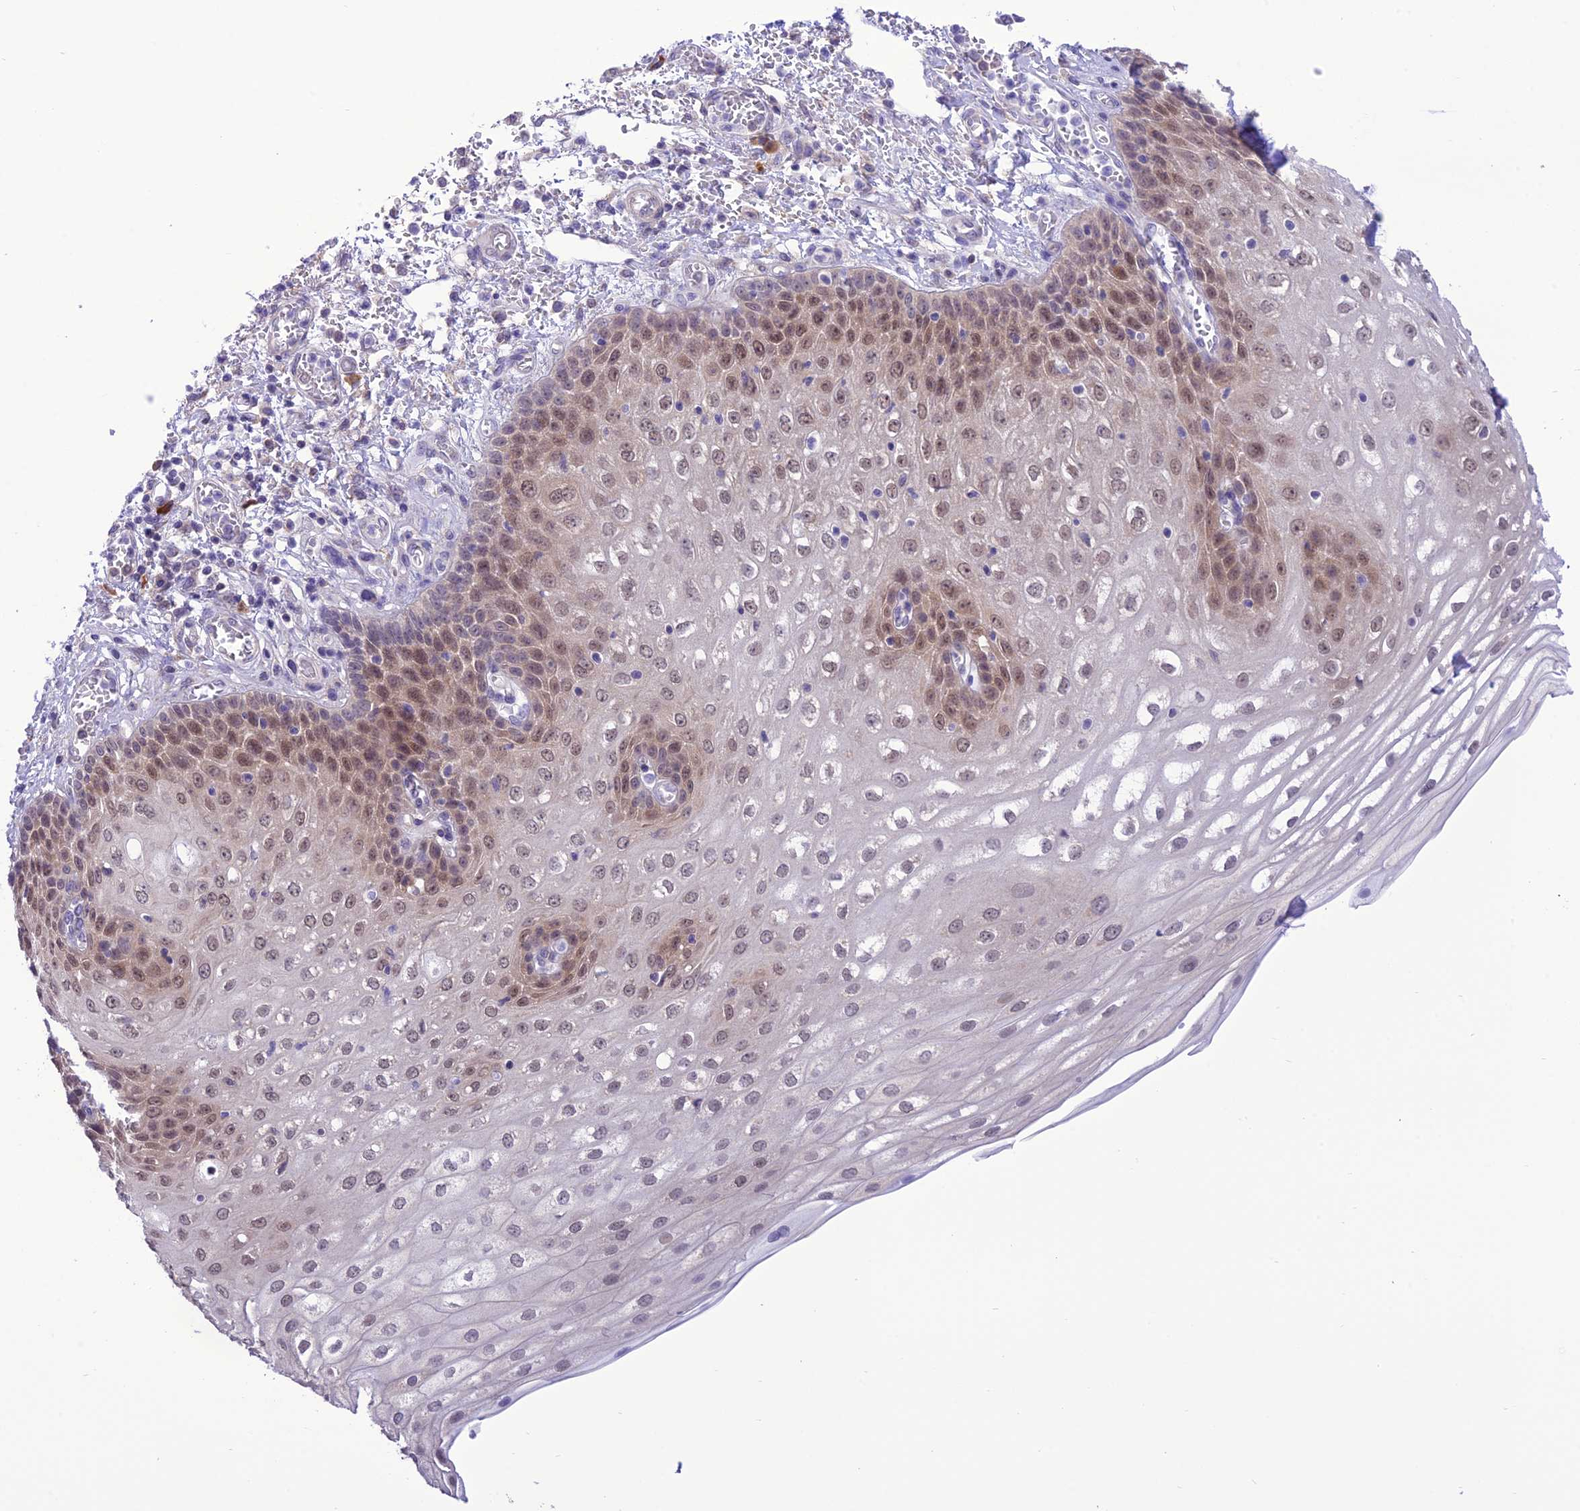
{"staining": {"intensity": "moderate", "quantity": "25%-75%", "location": "nuclear"}, "tissue": "esophagus", "cell_type": "Squamous epithelial cells", "image_type": "normal", "snomed": [{"axis": "morphology", "description": "Normal tissue, NOS"}, {"axis": "topography", "description": "Esophagus"}], "caption": "Human esophagus stained for a protein (brown) displays moderate nuclear positive positivity in about 25%-75% of squamous epithelial cells.", "gene": "RNF126", "patient": {"sex": "male", "age": 81}}